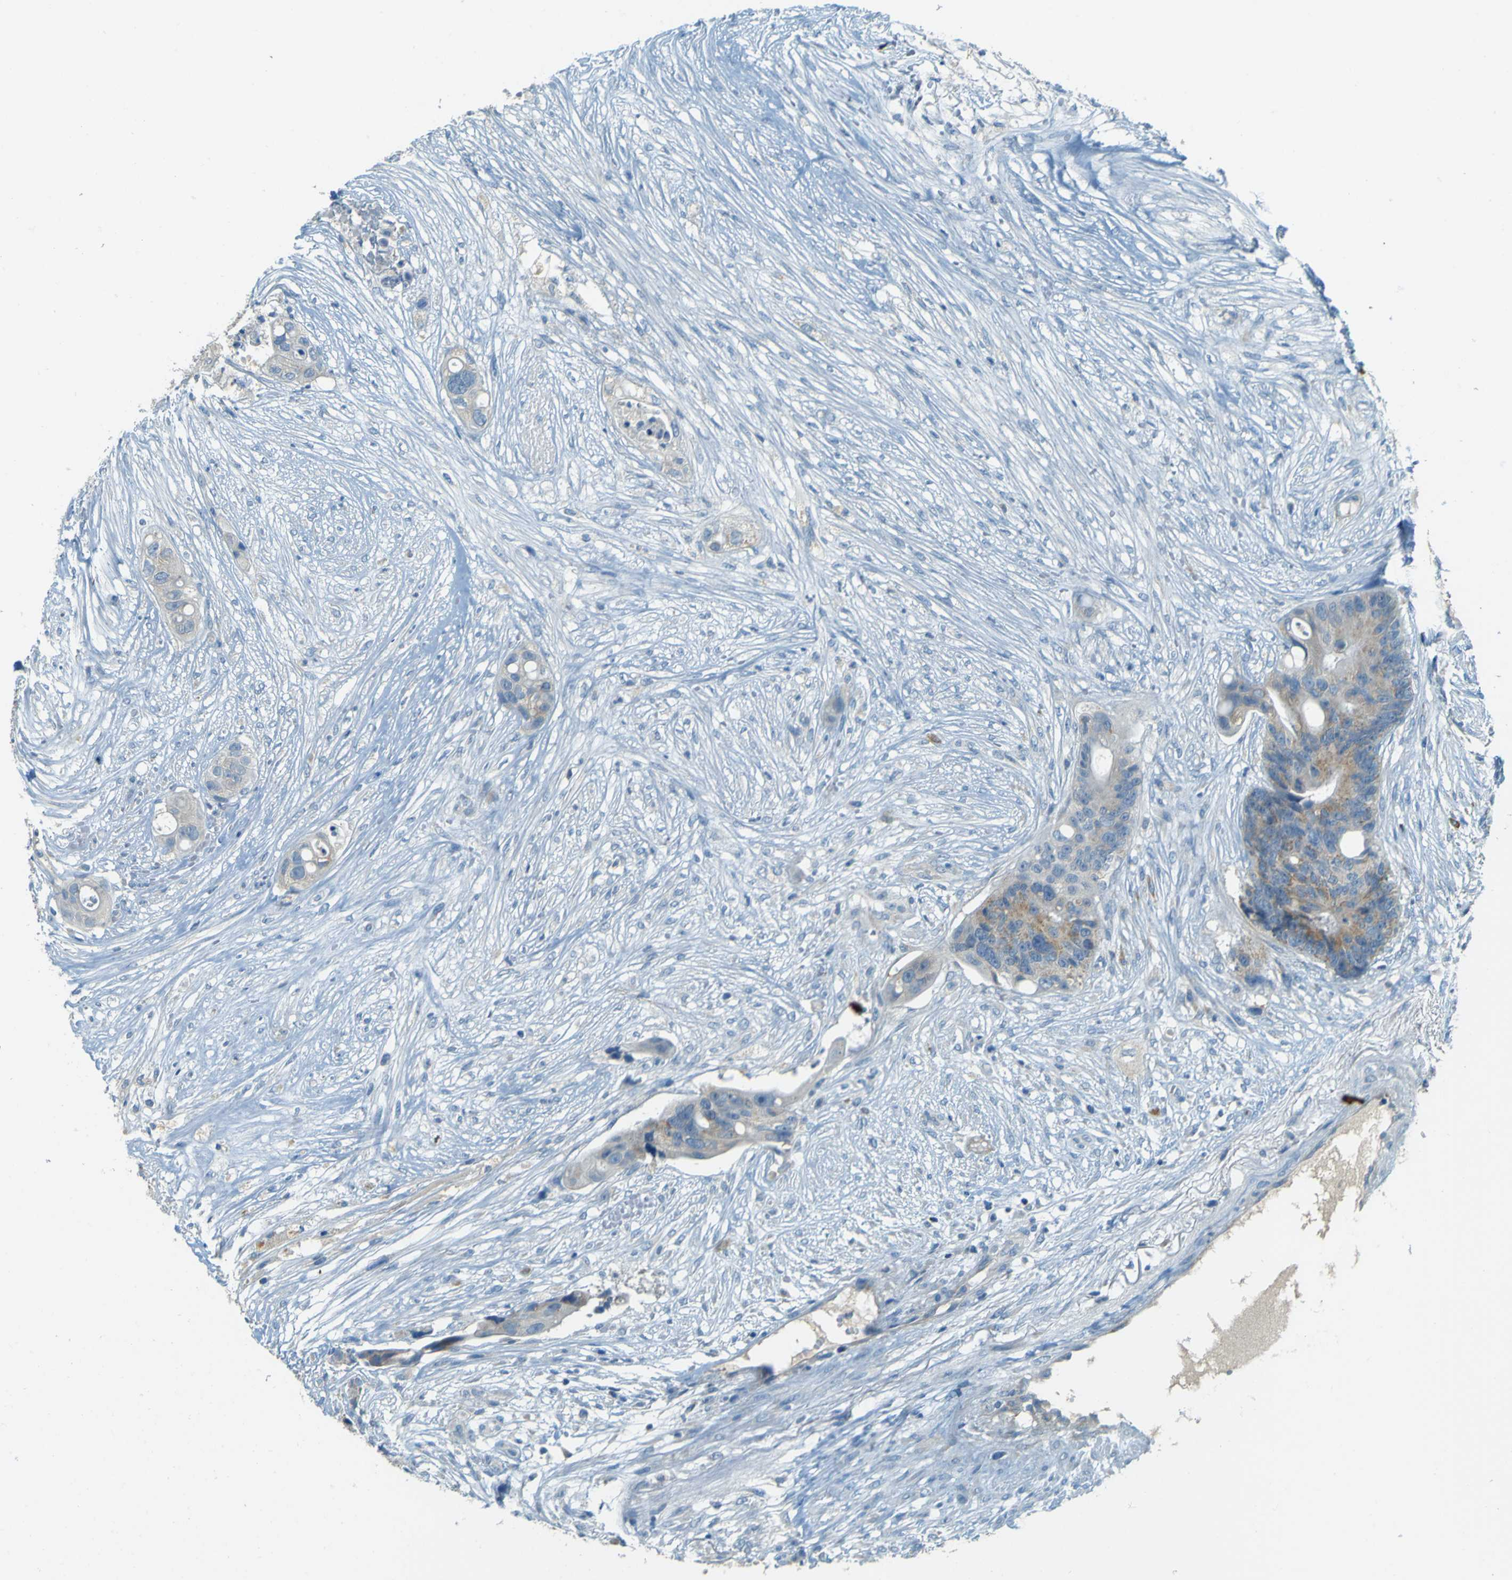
{"staining": {"intensity": "weak", "quantity": "25%-75%", "location": "cytoplasmic/membranous"}, "tissue": "colorectal cancer", "cell_type": "Tumor cells", "image_type": "cancer", "snomed": [{"axis": "morphology", "description": "Adenocarcinoma, NOS"}, {"axis": "topography", "description": "Colon"}], "caption": "Protein expression analysis of human colorectal adenocarcinoma reveals weak cytoplasmic/membranous positivity in about 25%-75% of tumor cells.", "gene": "FKTN", "patient": {"sex": "female", "age": 11}}